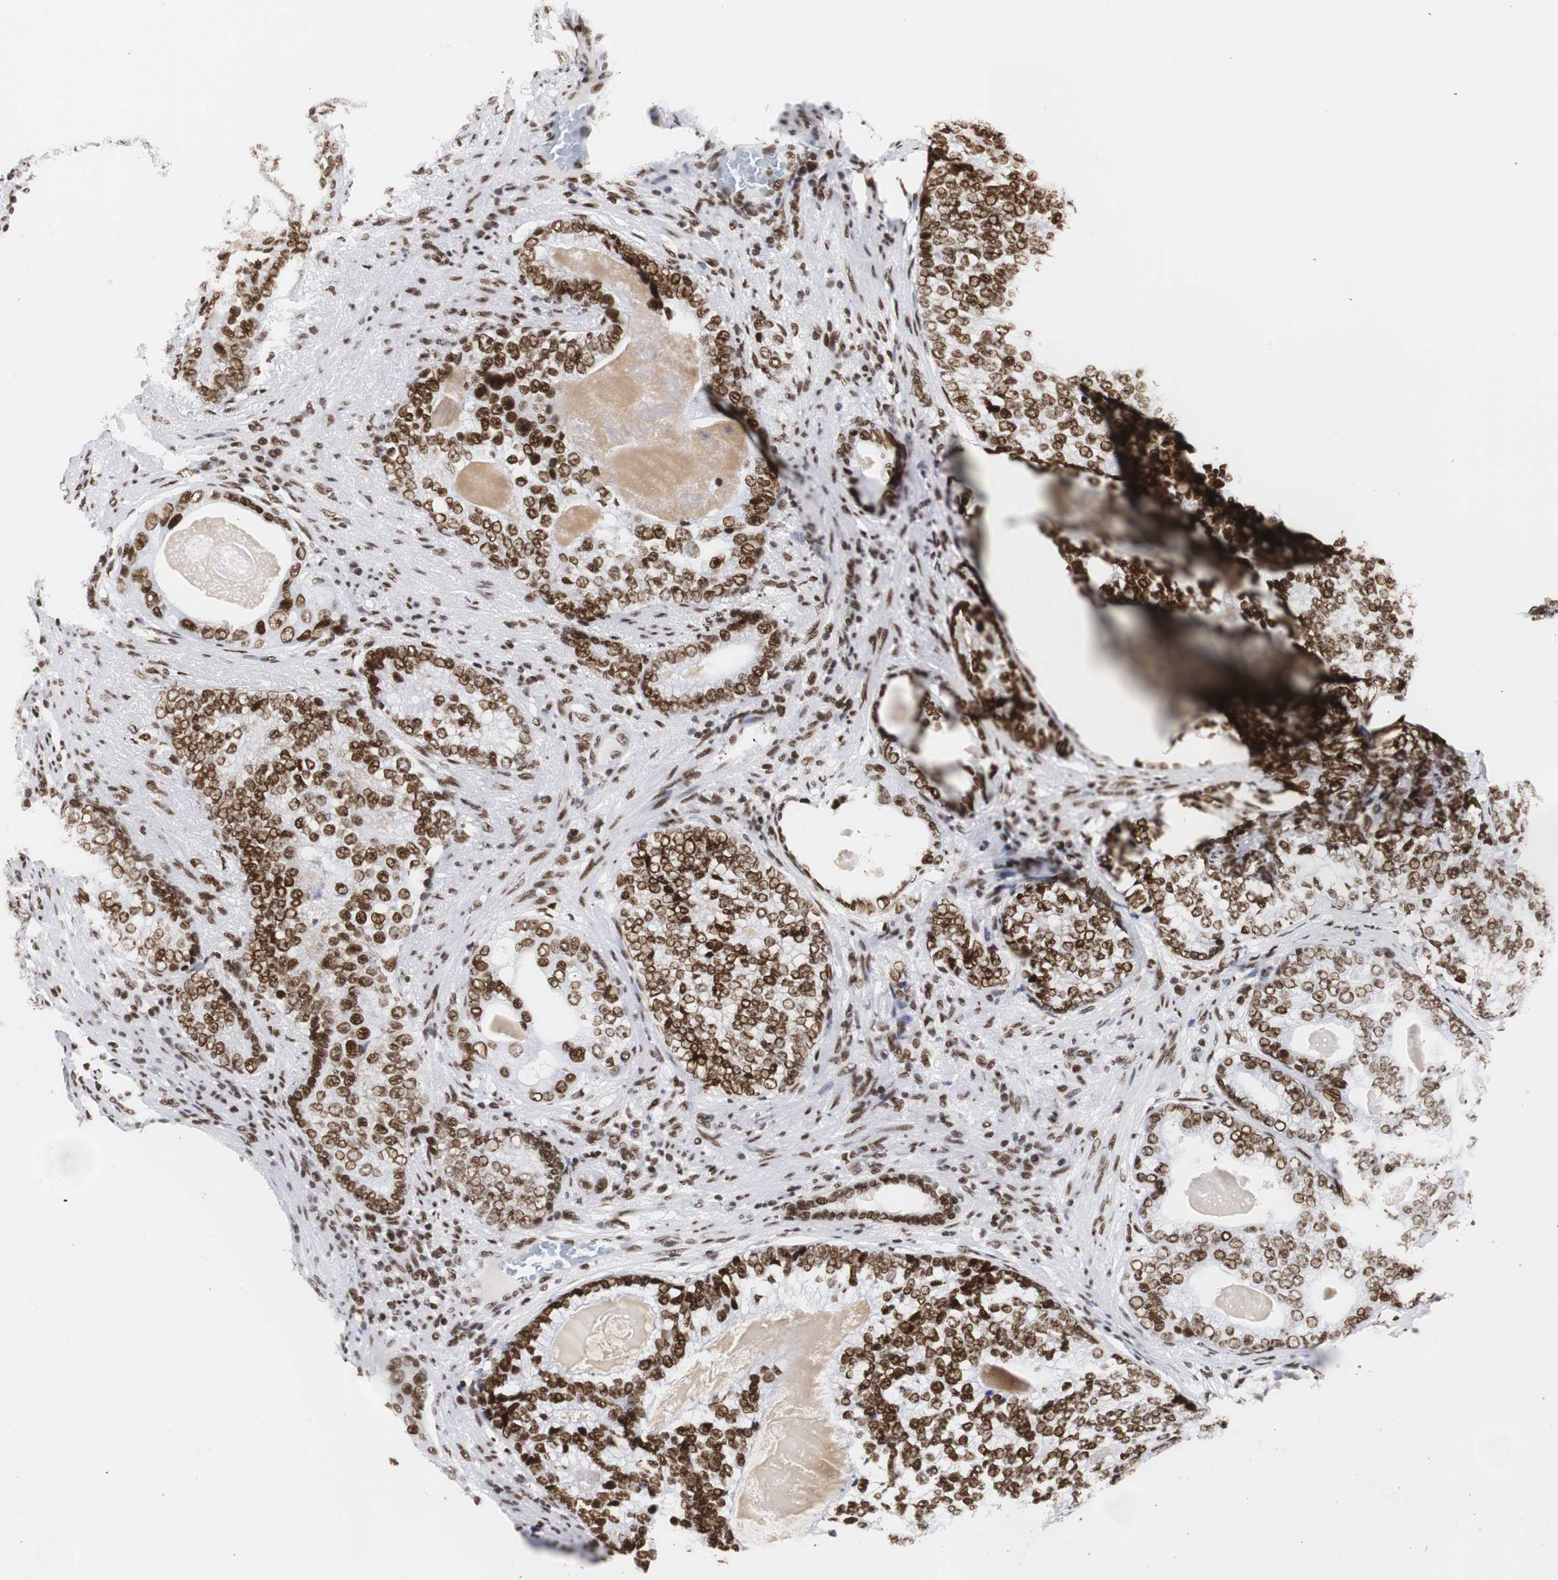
{"staining": {"intensity": "strong", "quantity": ">75%", "location": "nuclear"}, "tissue": "prostate cancer", "cell_type": "Tumor cells", "image_type": "cancer", "snomed": [{"axis": "morphology", "description": "Adenocarcinoma, High grade"}, {"axis": "topography", "description": "Prostate"}], "caption": "This is a micrograph of immunohistochemistry (IHC) staining of prostate cancer, which shows strong positivity in the nuclear of tumor cells.", "gene": "HNRNPH2", "patient": {"sex": "male", "age": 66}}